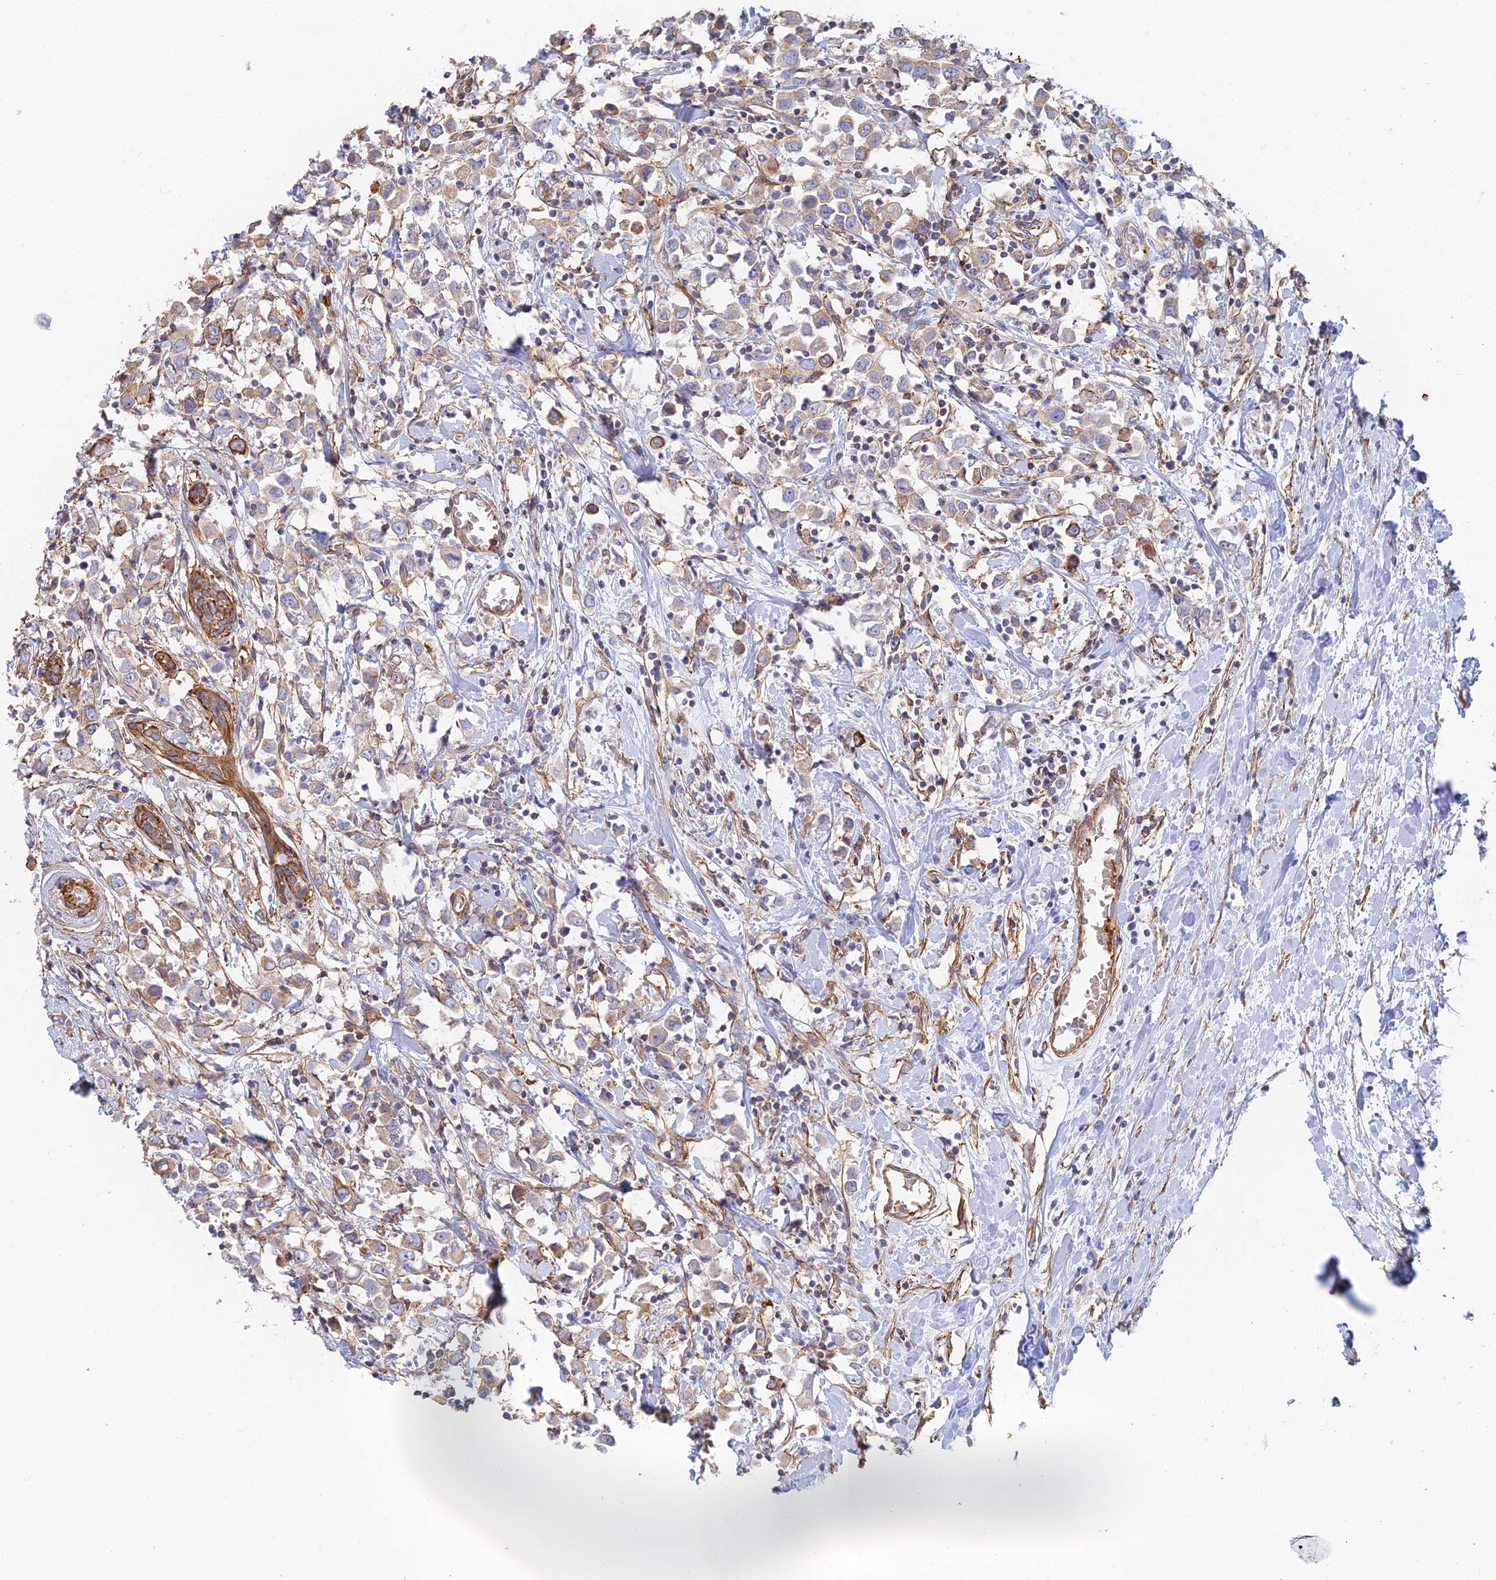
{"staining": {"intensity": "moderate", "quantity": "25%-75%", "location": "cytoplasmic/membranous"}, "tissue": "breast cancer", "cell_type": "Tumor cells", "image_type": "cancer", "snomed": [{"axis": "morphology", "description": "Duct carcinoma"}, {"axis": "topography", "description": "Breast"}], "caption": "Moderate cytoplasmic/membranous positivity for a protein is identified in approximately 25%-75% of tumor cells of infiltrating ductal carcinoma (breast) using immunohistochemistry (IHC).", "gene": "PAK4", "patient": {"sex": "female", "age": 61}}